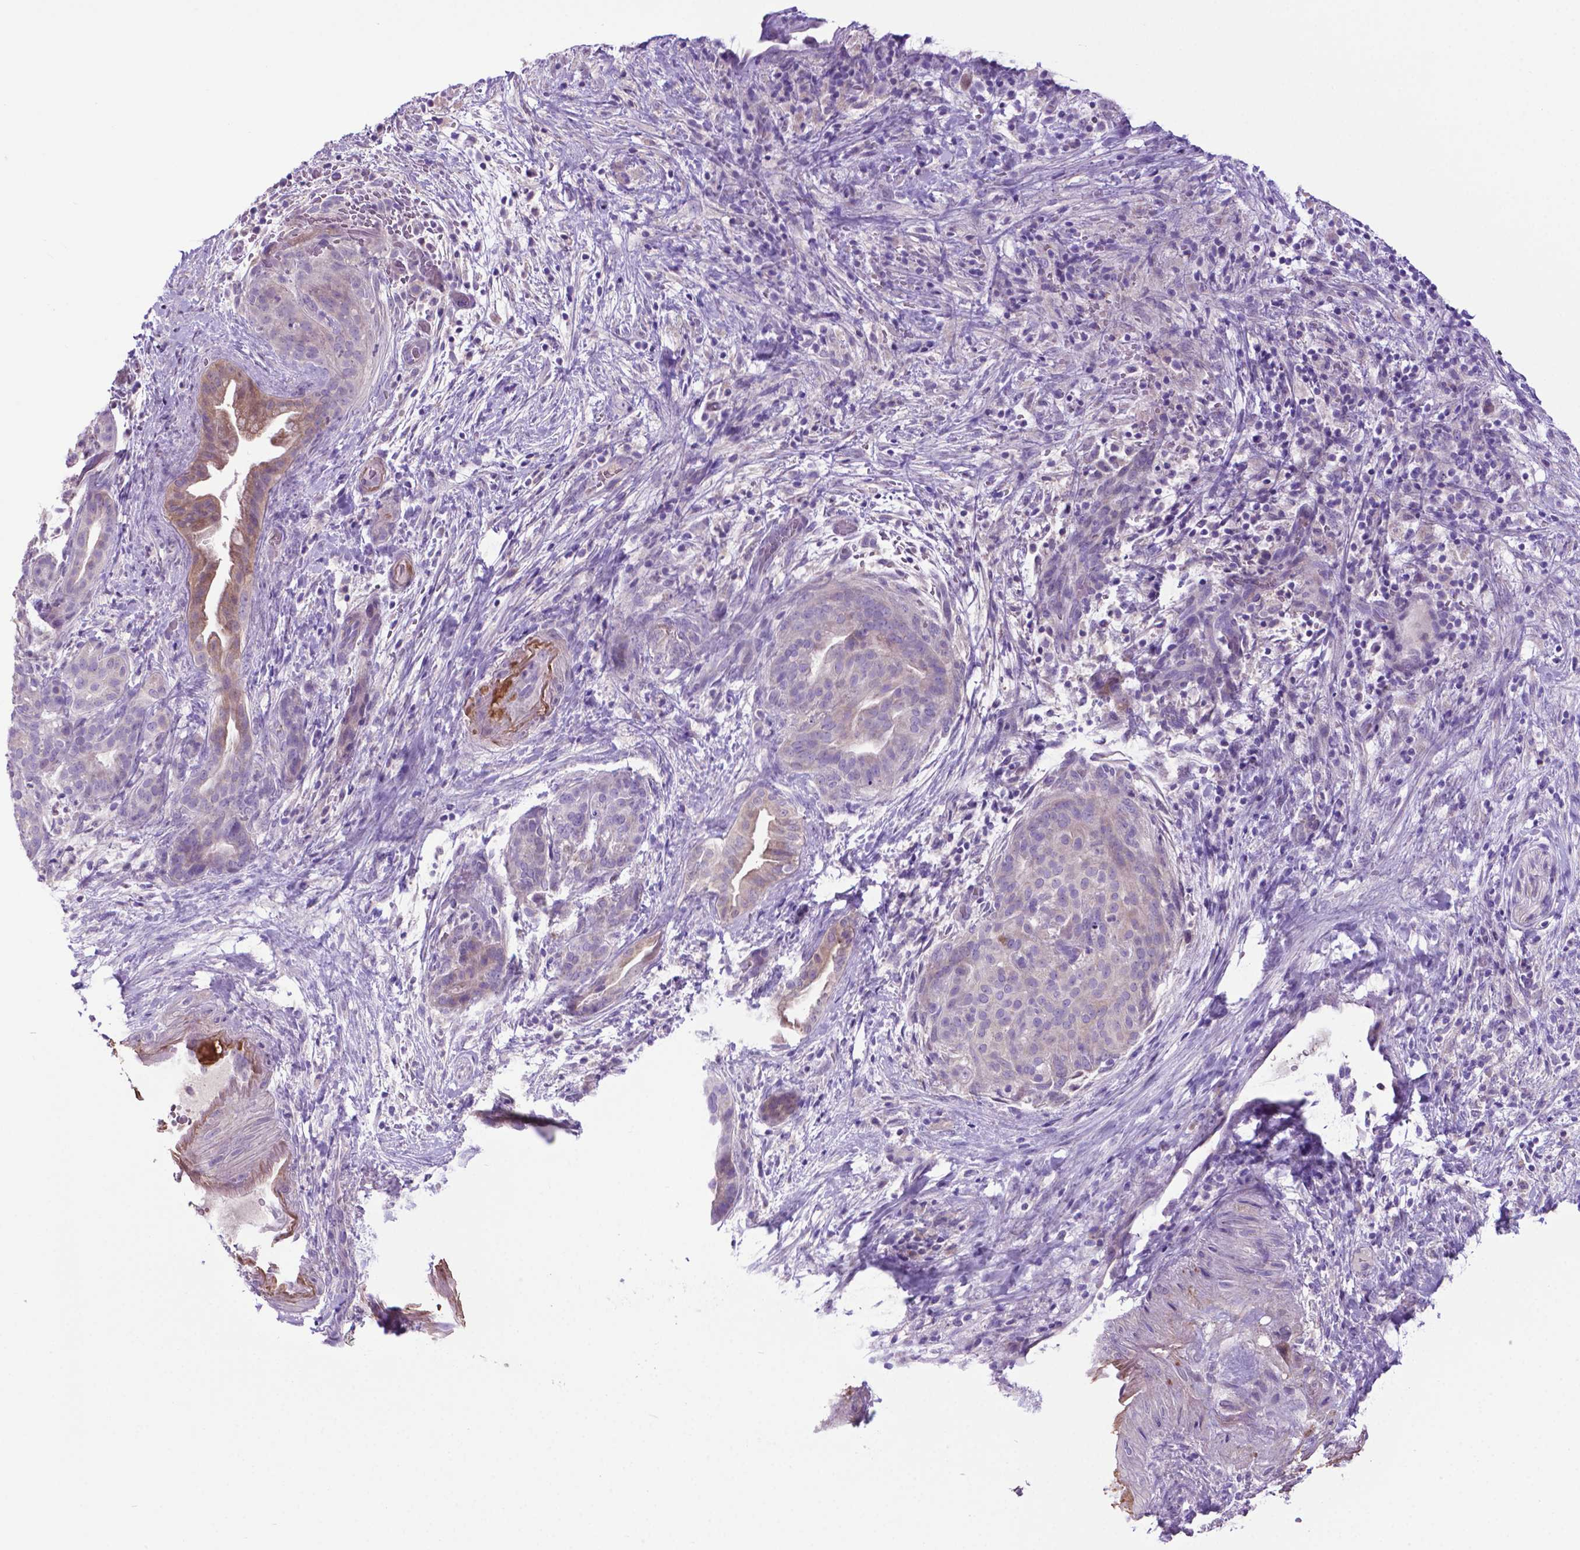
{"staining": {"intensity": "negative", "quantity": "none", "location": "none"}, "tissue": "pancreatic cancer", "cell_type": "Tumor cells", "image_type": "cancer", "snomed": [{"axis": "morphology", "description": "Adenocarcinoma, NOS"}, {"axis": "topography", "description": "Pancreas"}], "caption": "High magnification brightfield microscopy of pancreatic cancer stained with DAB (brown) and counterstained with hematoxylin (blue): tumor cells show no significant staining.", "gene": "ADRA2B", "patient": {"sex": "male", "age": 44}}